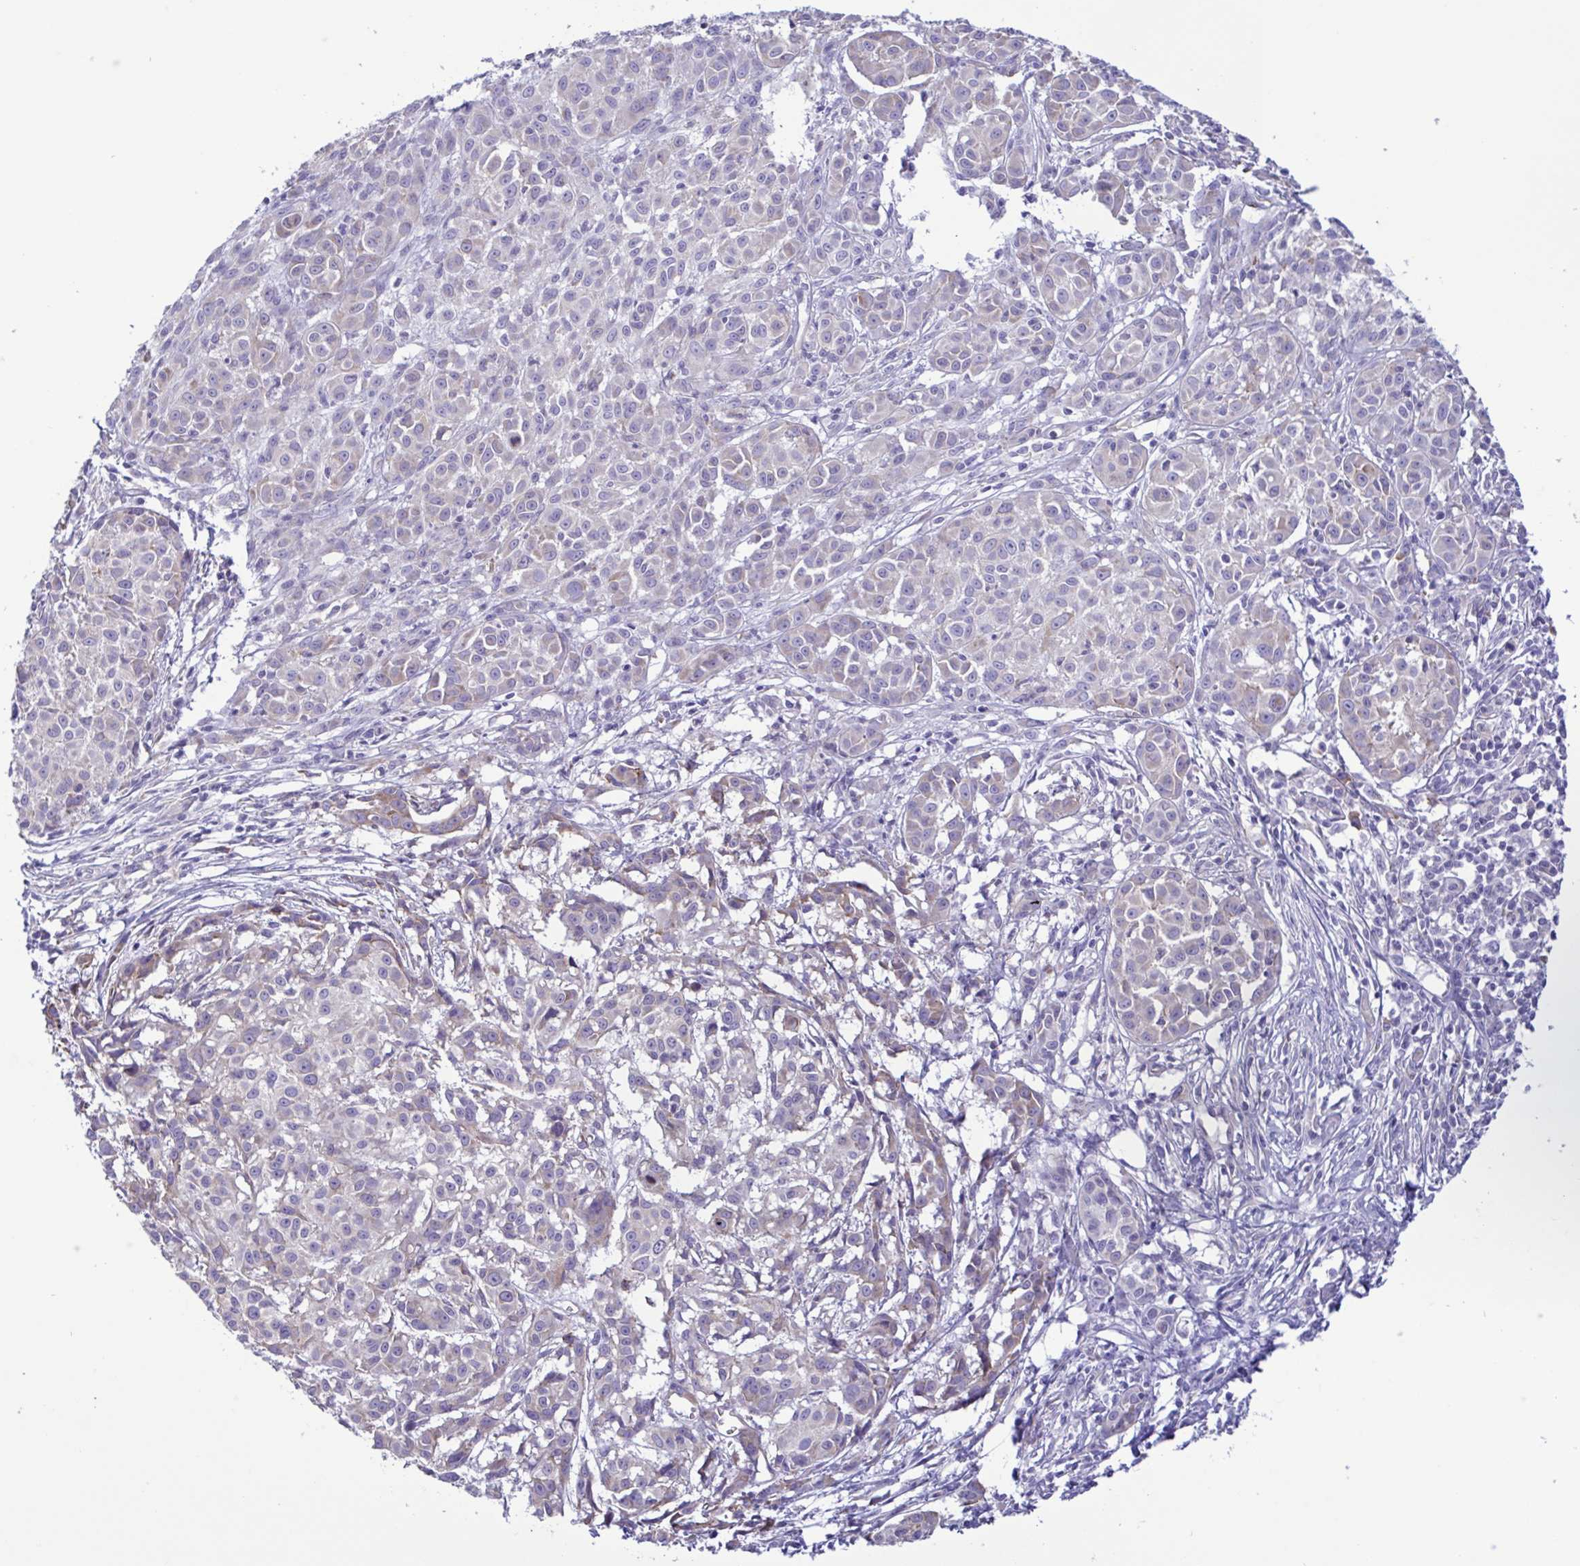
{"staining": {"intensity": "negative", "quantity": "none", "location": "none"}, "tissue": "melanoma", "cell_type": "Tumor cells", "image_type": "cancer", "snomed": [{"axis": "morphology", "description": "Malignant melanoma, NOS"}, {"axis": "topography", "description": "Skin"}], "caption": "Protein analysis of malignant melanoma demonstrates no significant staining in tumor cells.", "gene": "TNNI3", "patient": {"sex": "male", "age": 48}}